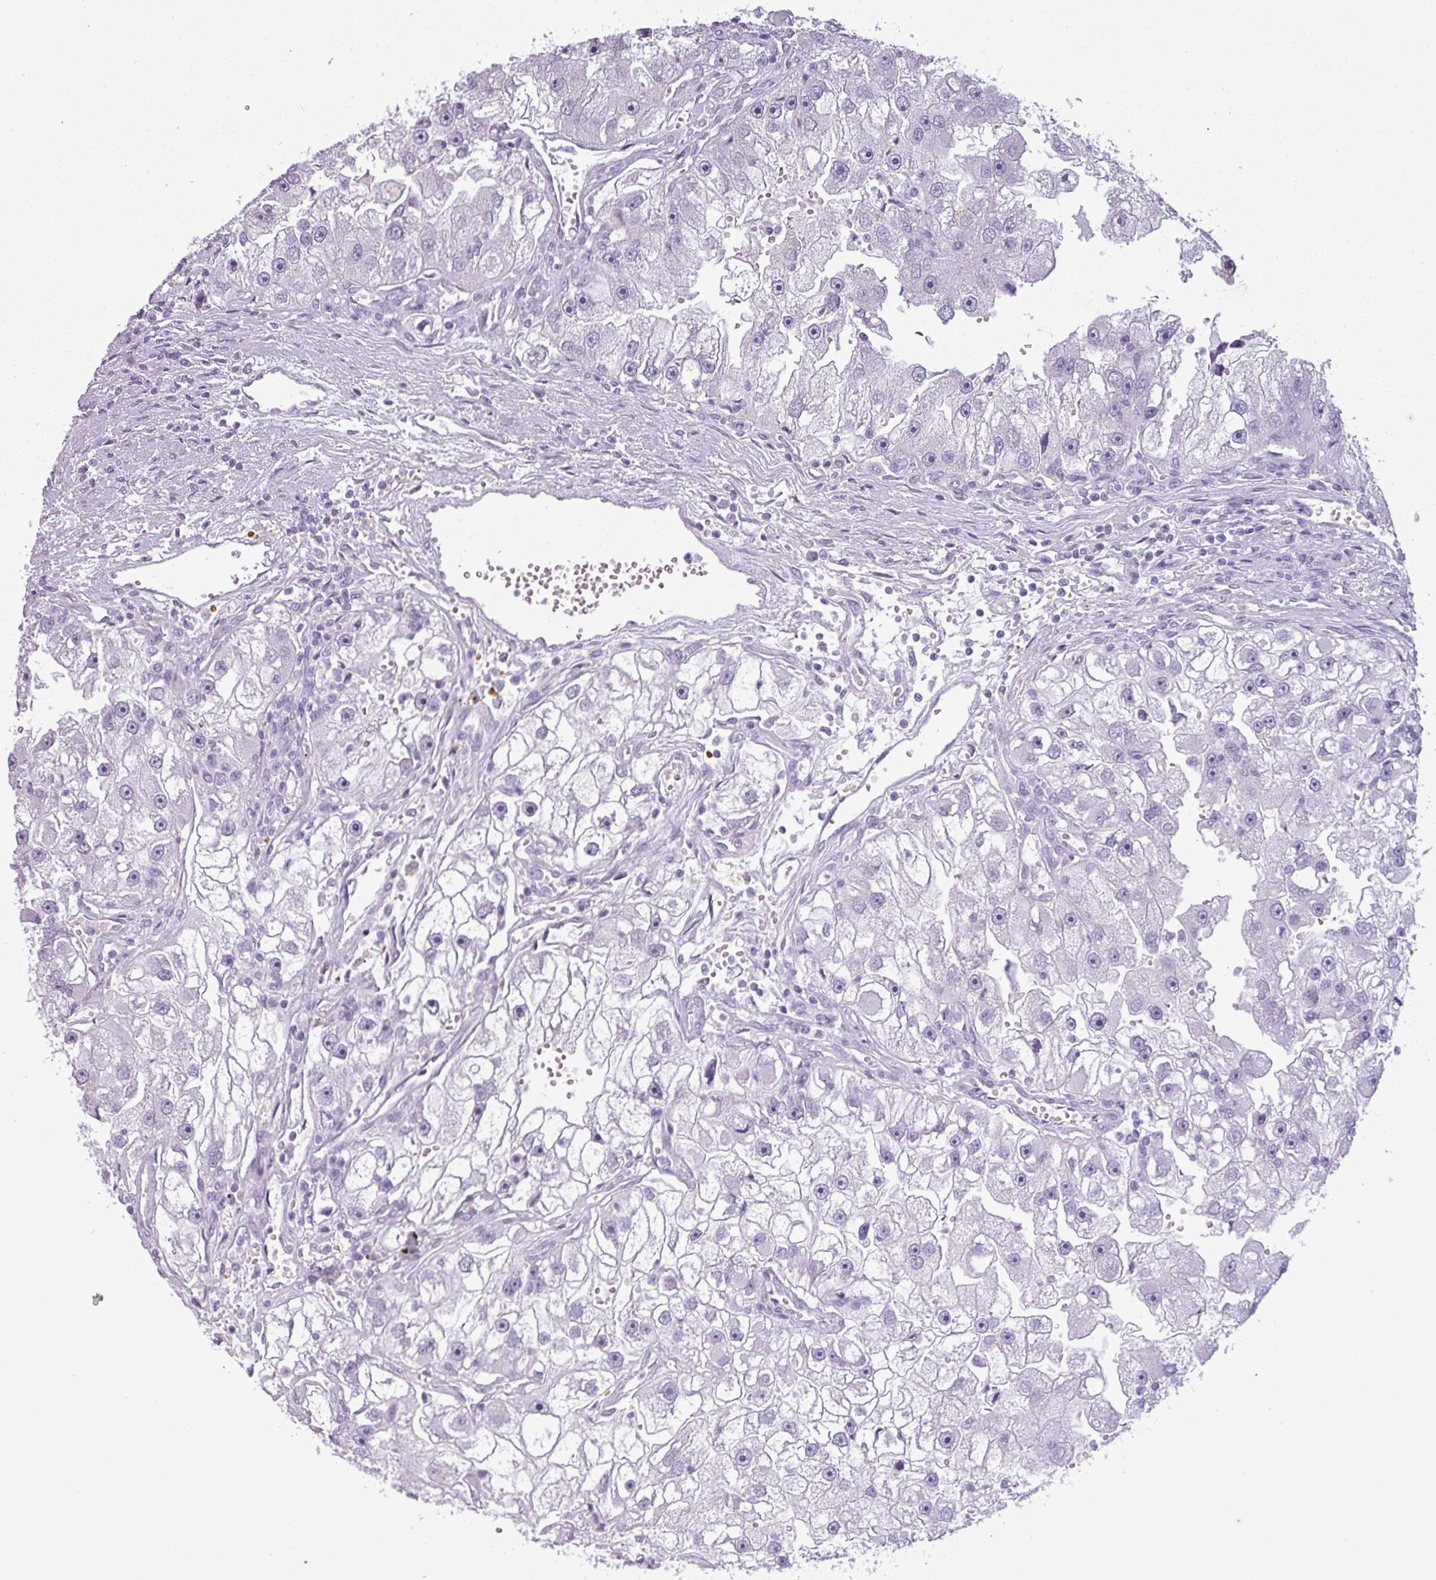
{"staining": {"intensity": "negative", "quantity": "none", "location": "none"}, "tissue": "renal cancer", "cell_type": "Tumor cells", "image_type": "cancer", "snomed": [{"axis": "morphology", "description": "Adenocarcinoma, NOS"}, {"axis": "topography", "description": "Kidney"}], "caption": "Tumor cells show no significant protein staining in renal adenocarcinoma. (DAB immunohistochemistry, high magnification).", "gene": "SLC26A9", "patient": {"sex": "male", "age": 63}}